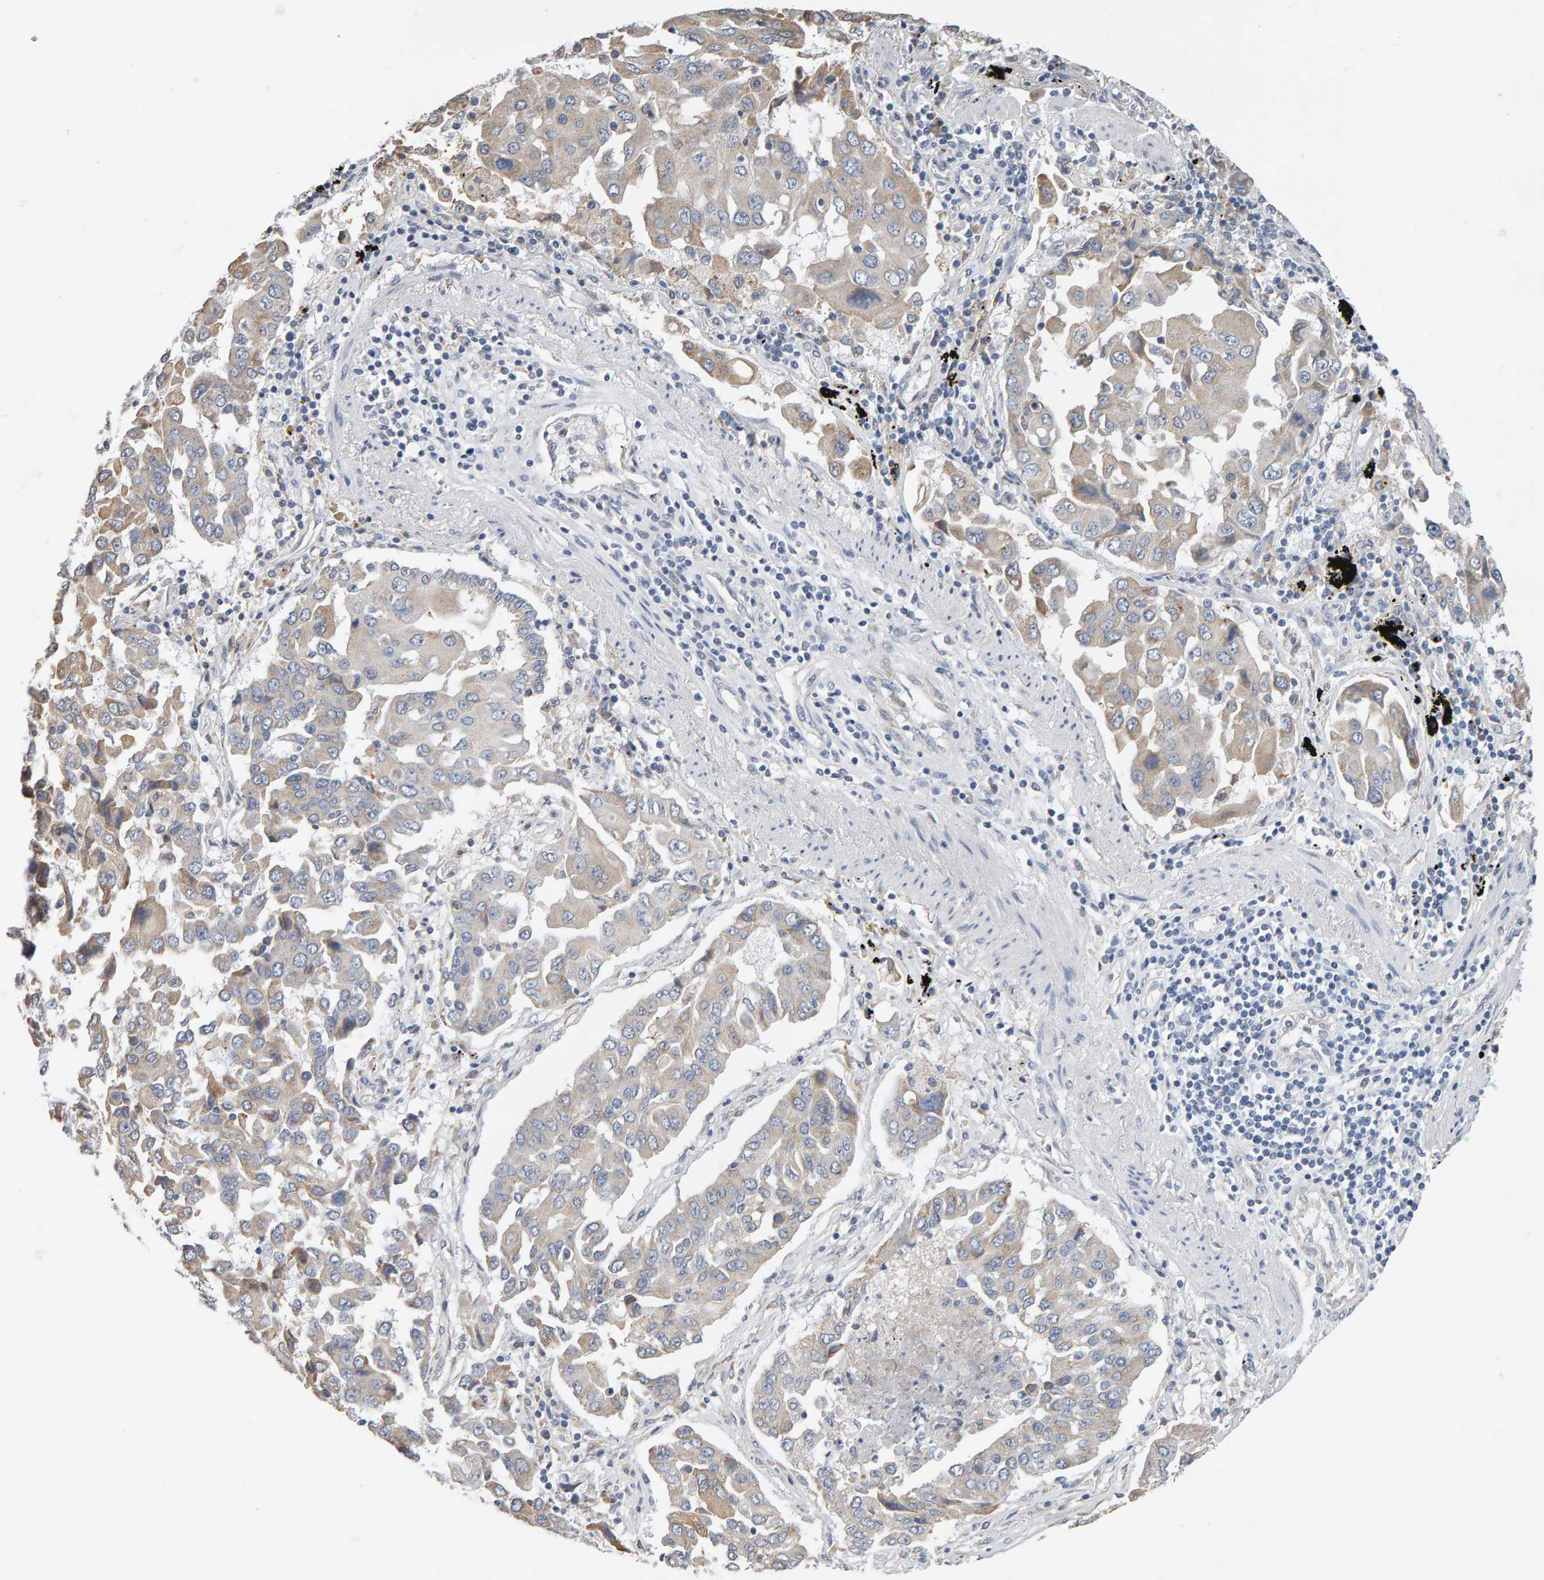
{"staining": {"intensity": "weak", "quantity": "25%-75%", "location": "cytoplasmic/membranous"}, "tissue": "lung cancer", "cell_type": "Tumor cells", "image_type": "cancer", "snomed": [{"axis": "morphology", "description": "Adenocarcinoma, NOS"}, {"axis": "topography", "description": "Lung"}], "caption": "The histopathology image reveals a brown stain indicating the presence of a protein in the cytoplasmic/membranous of tumor cells in adenocarcinoma (lung). (Stains: DAB (3,3'-diaminobenzidine) in brown, nuclei in blue, Microscopy: brightfield microscopy at high magnification).", "gene": "ADHFE1", "patient": {"sex": "female", "age": 65}}